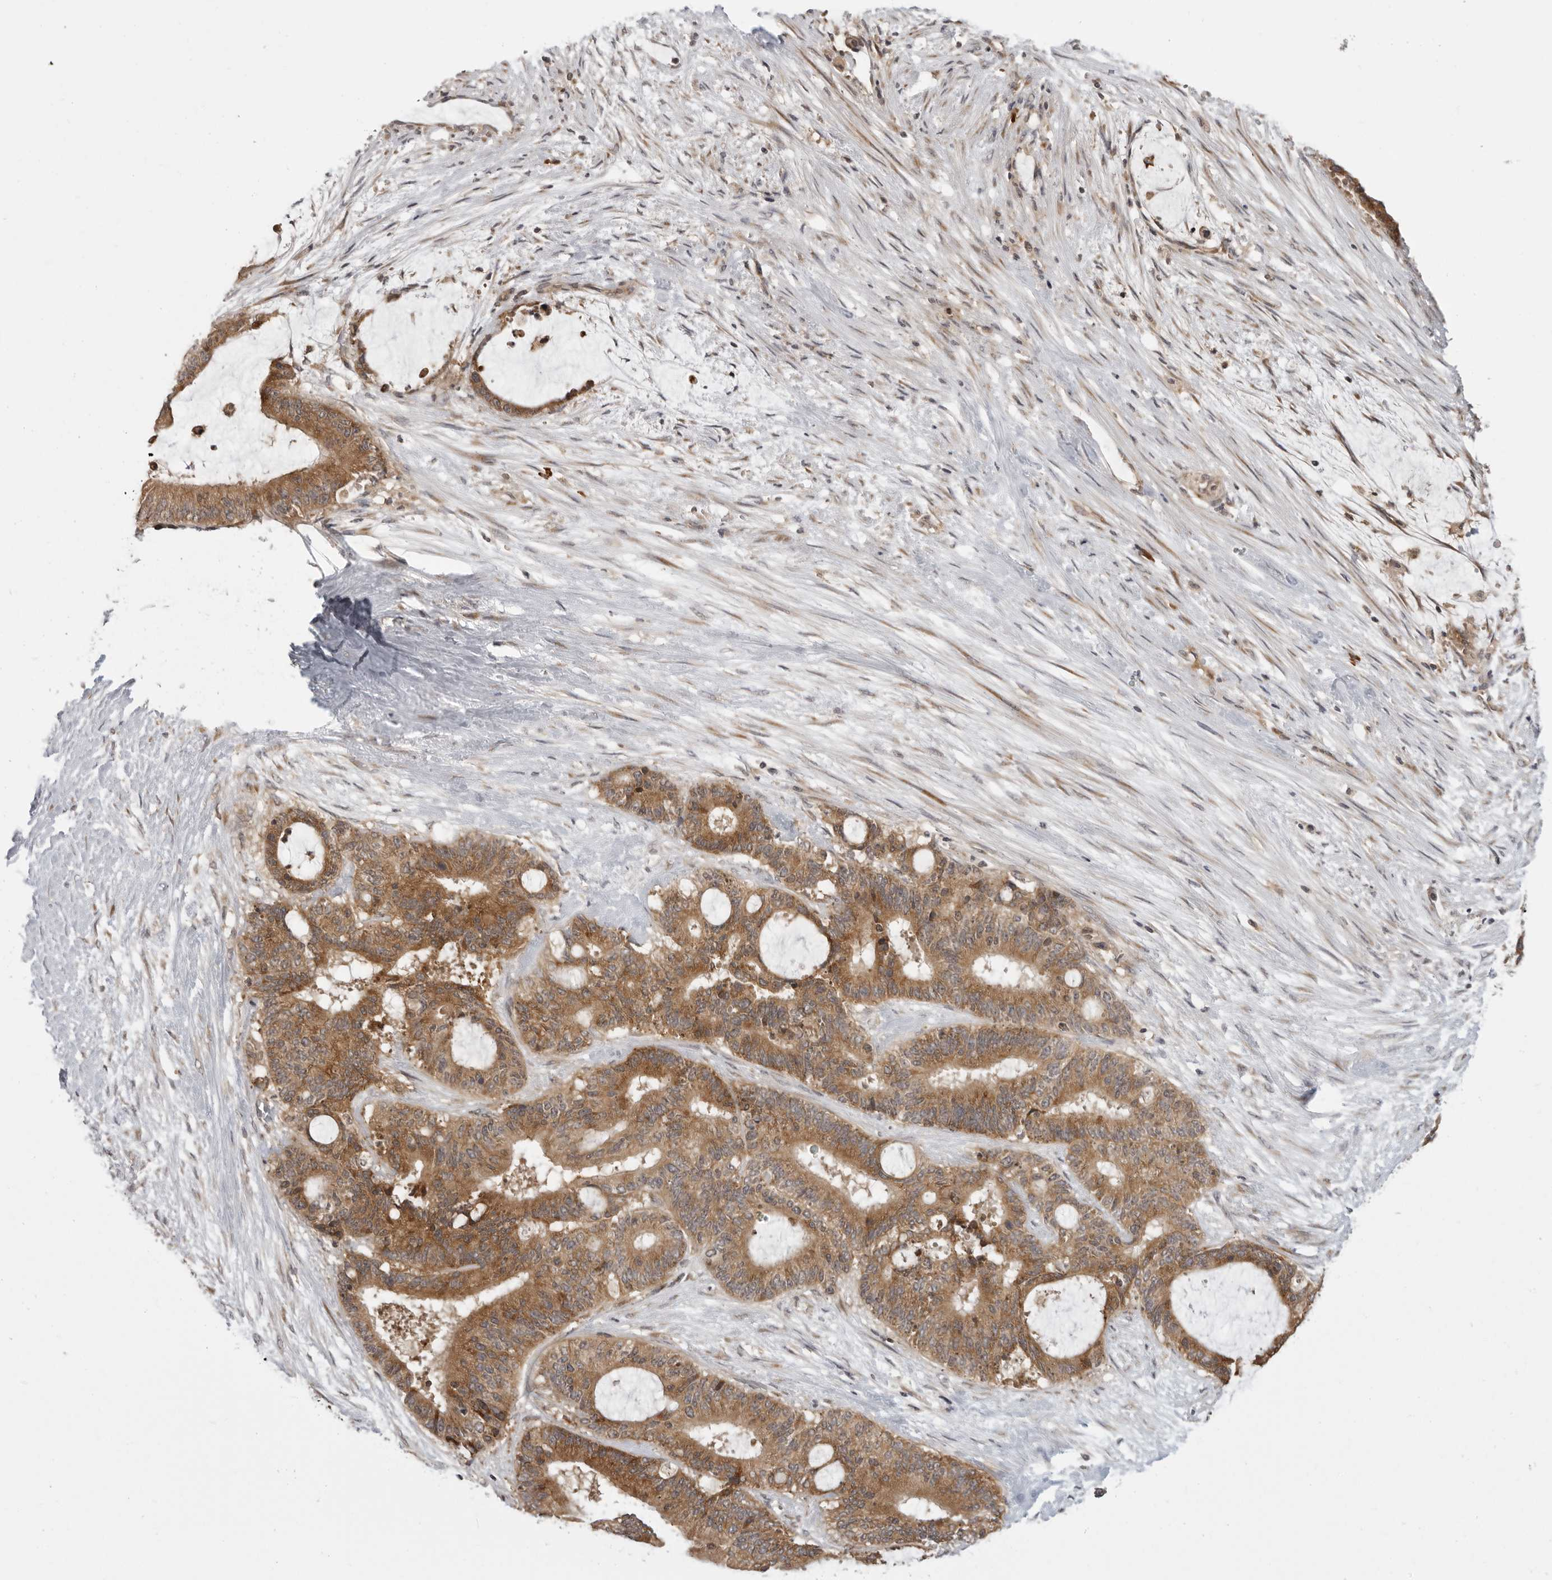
{"staining": {"intensity": "strong", "quantity": ">75%", "location": "cytoplasmic/membranous"}, "tissue": "liver cancer", "cell_type": "Tumor cells", "image_type": "cancer", "snomed": [{"axis": "morphology", "description": "Normal tissue, NOS"}, {"axis": "morphology", "description": "Cholangiocarcinoma"}, {"axis": "topography", "description": "Liver"}, {"axis": "topography", "description": "Peripheral nerve tissue"}], "caption": "IHC image of neoplastic tissue: human liver cancer stained using immunohistochemistry (IHC) shows high levels of strong protein expression localized specifically in the cytoplasmic/membranous of tumor cells, appearing as a cytoplasmic/membranous brown color.", "gene": "PRRC2A", "patient": {"sex": "female", "age": 73}}